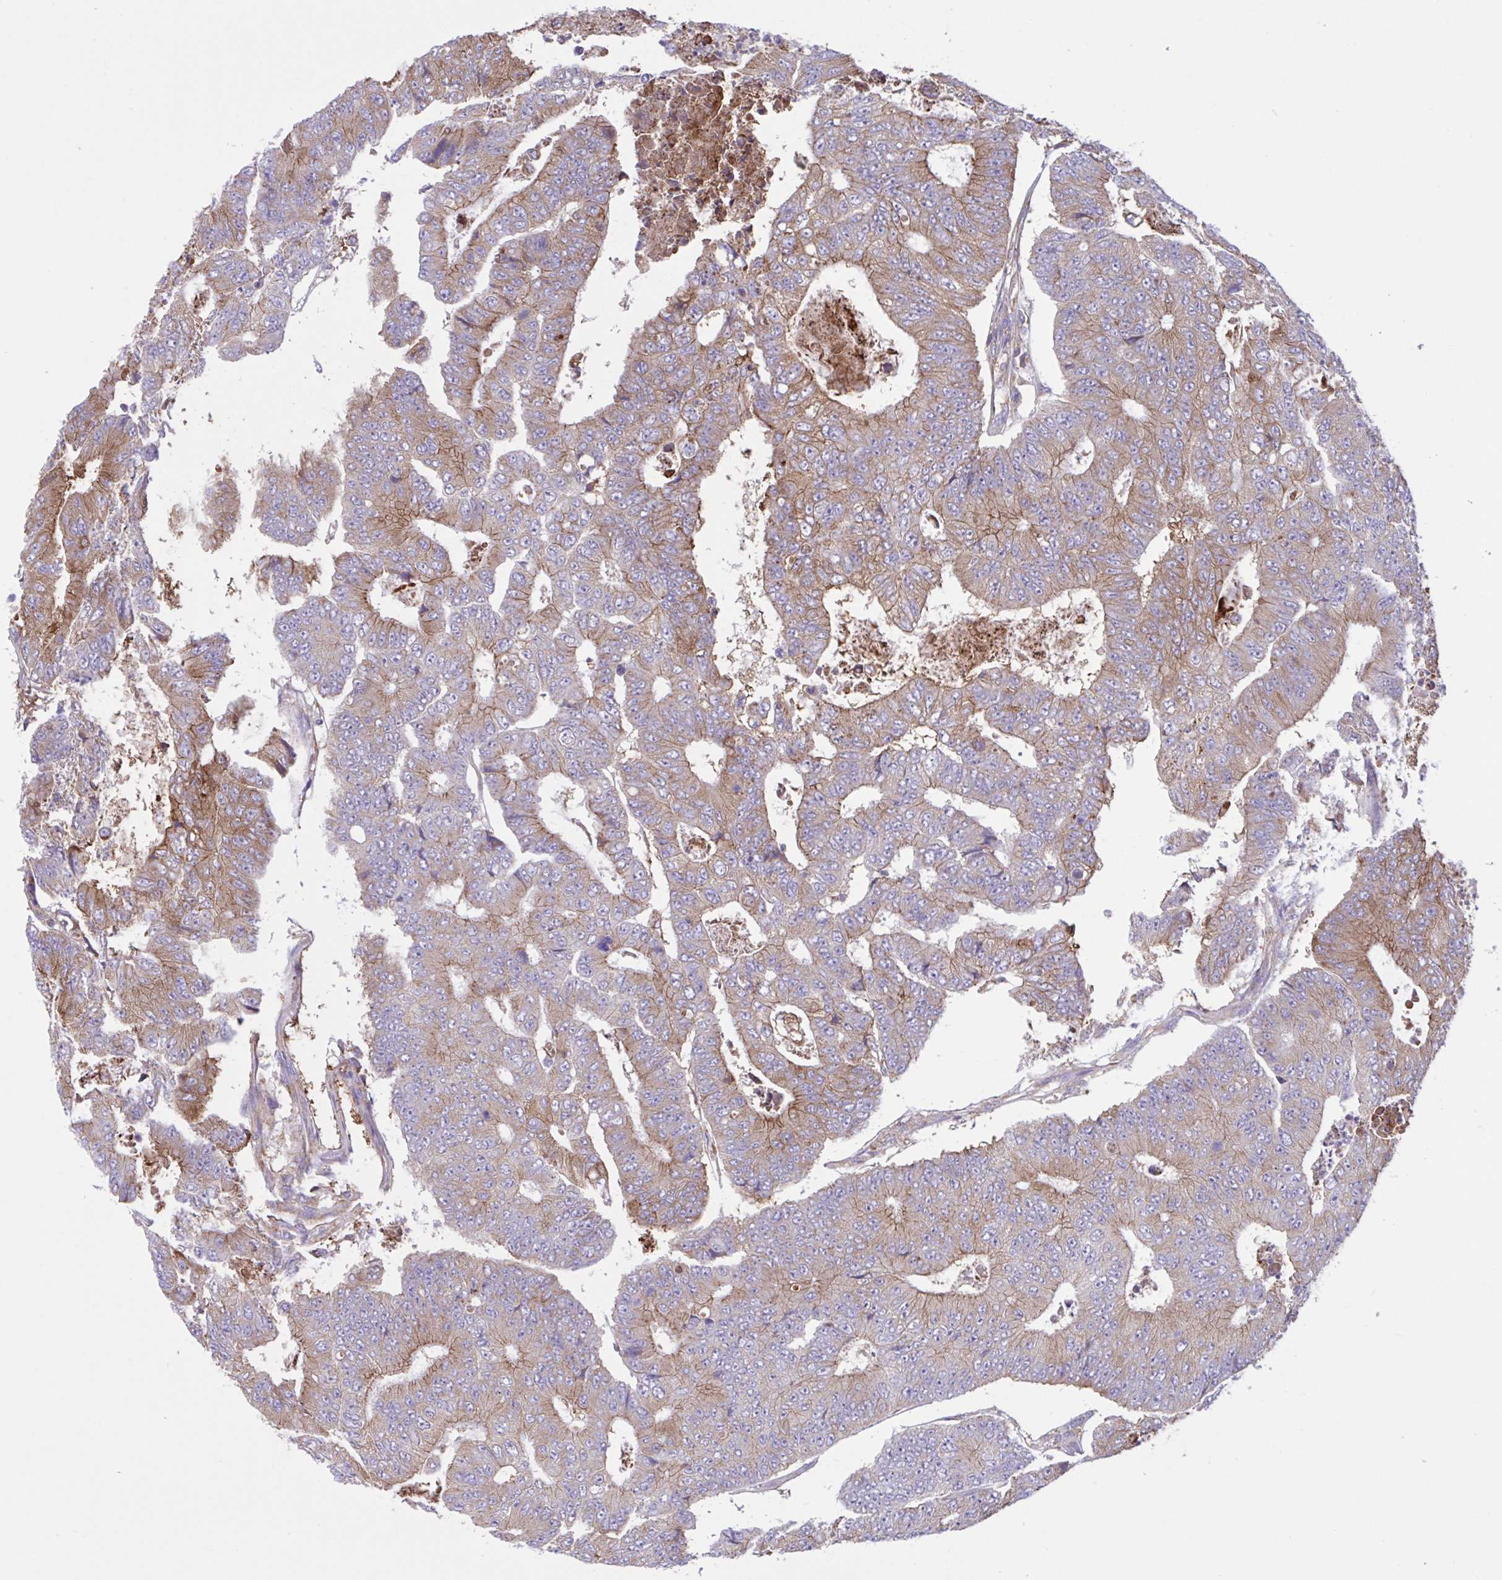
{"staining": {"intensity": "moderate", "quantity": "25%-75%", "location": "cytoplasmic/membranous"}, "tissue": "colorectal cancer", "cell_type": "Tumor cells", "image_type": "cancer", "snomed": [{"axis": "morphology", "description": "Adenocarcinoma, NOS"}, {"axis": "topography", "description": "Colon"}], "caption": "Colorectal adenocarcinoma stained for a protein demonstrates moderate cytoplasmic/membranous positivity in tumor cells.", "gene": "OR51M1", "patient": {"sex": "female", "age": 48}}